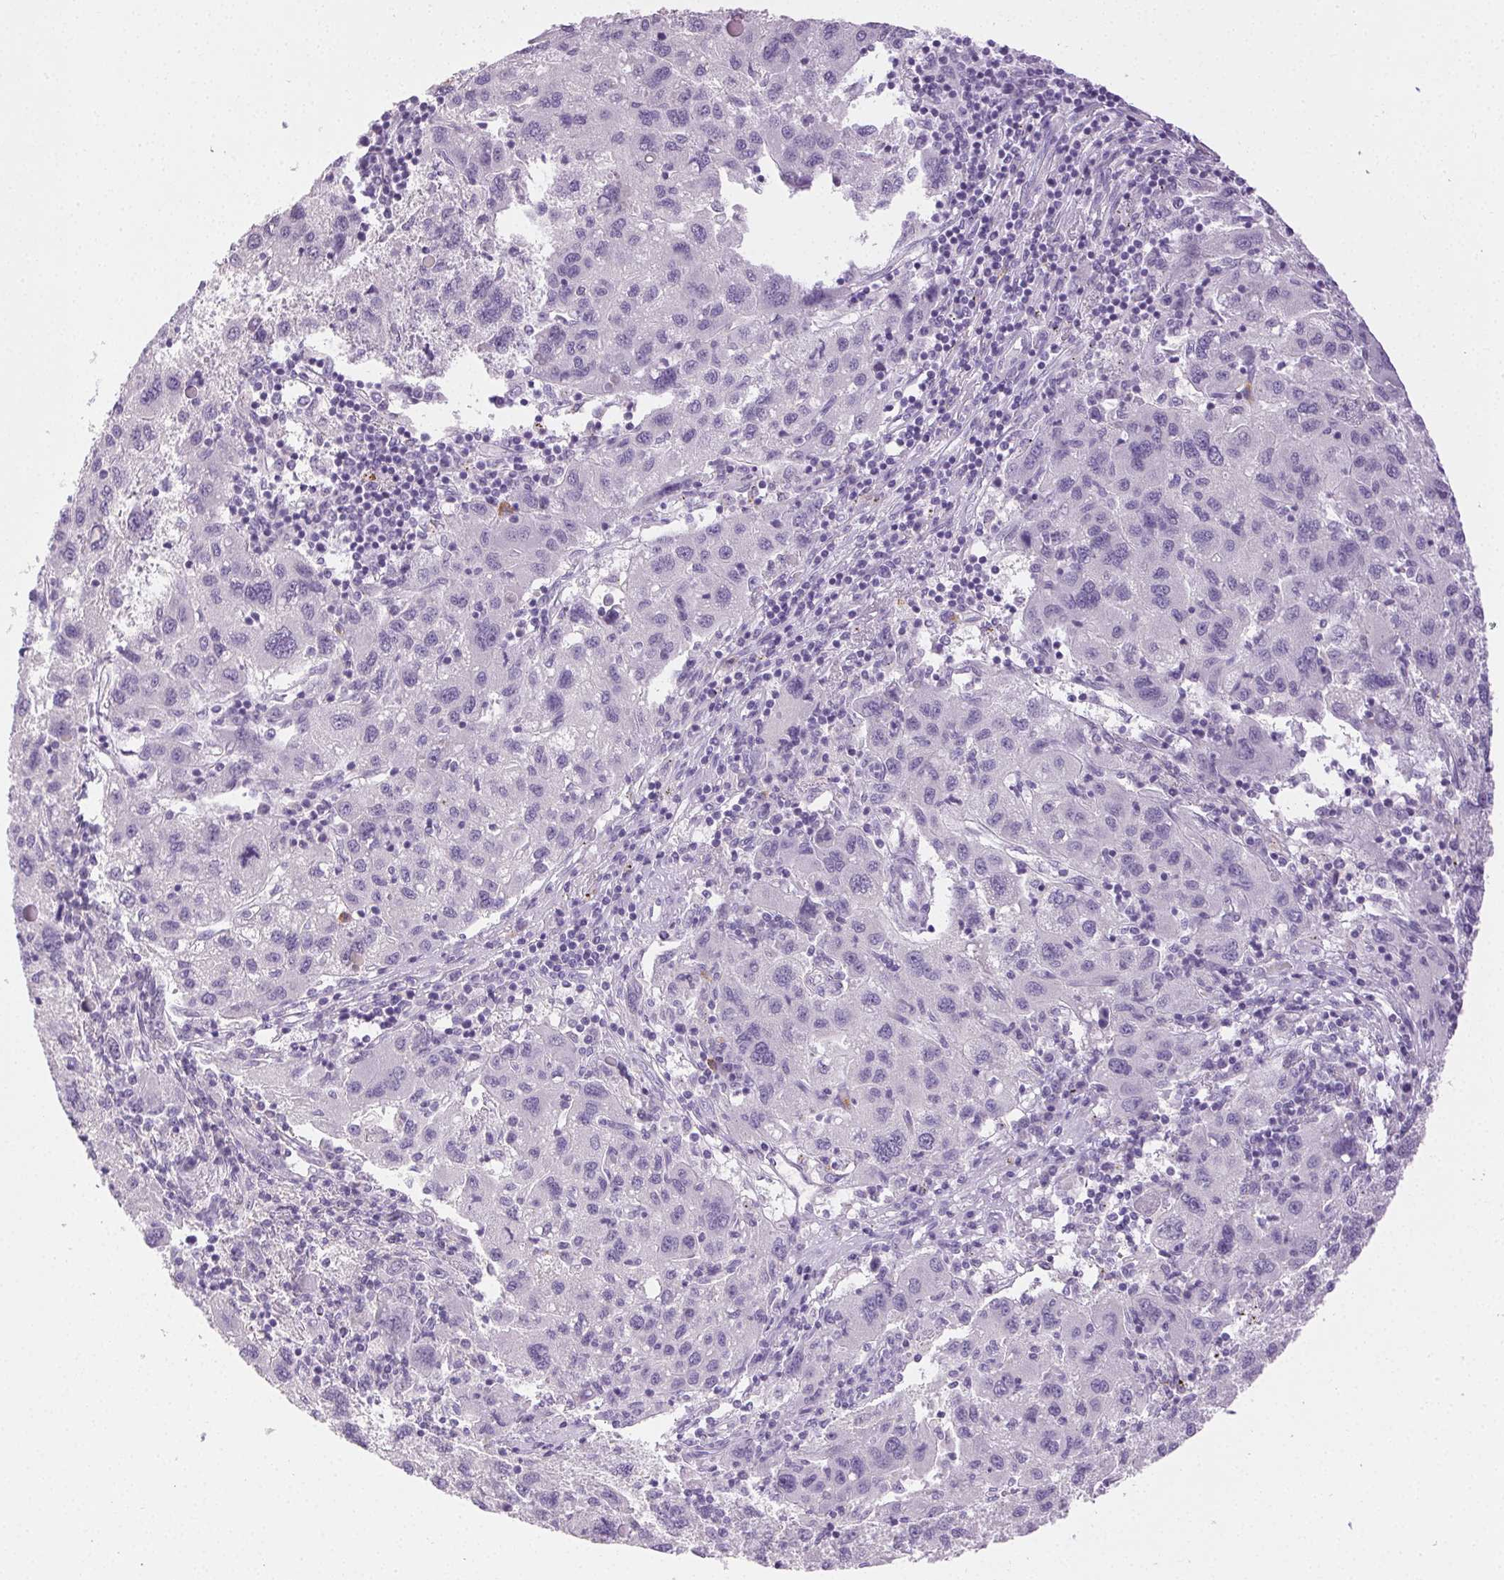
{"staining": {"intensity": "negative", "quantity": "none", "location": "none"}, "tissue": "liver cancer", "cell_type": "Tumor cells", "image_type": "cancer", "snomed": [{"axis": "morphology", "description": "Carcinoma, Hepatocellular, NOS"}, {"axis": "topography", "description": "Liver"}], "caption": "IHC of hepatocellular carcinoma (liver) reveals no positivity in tumor cells.", "gene": "EMX2", "patient": {"sex": "female", "age": 77}}